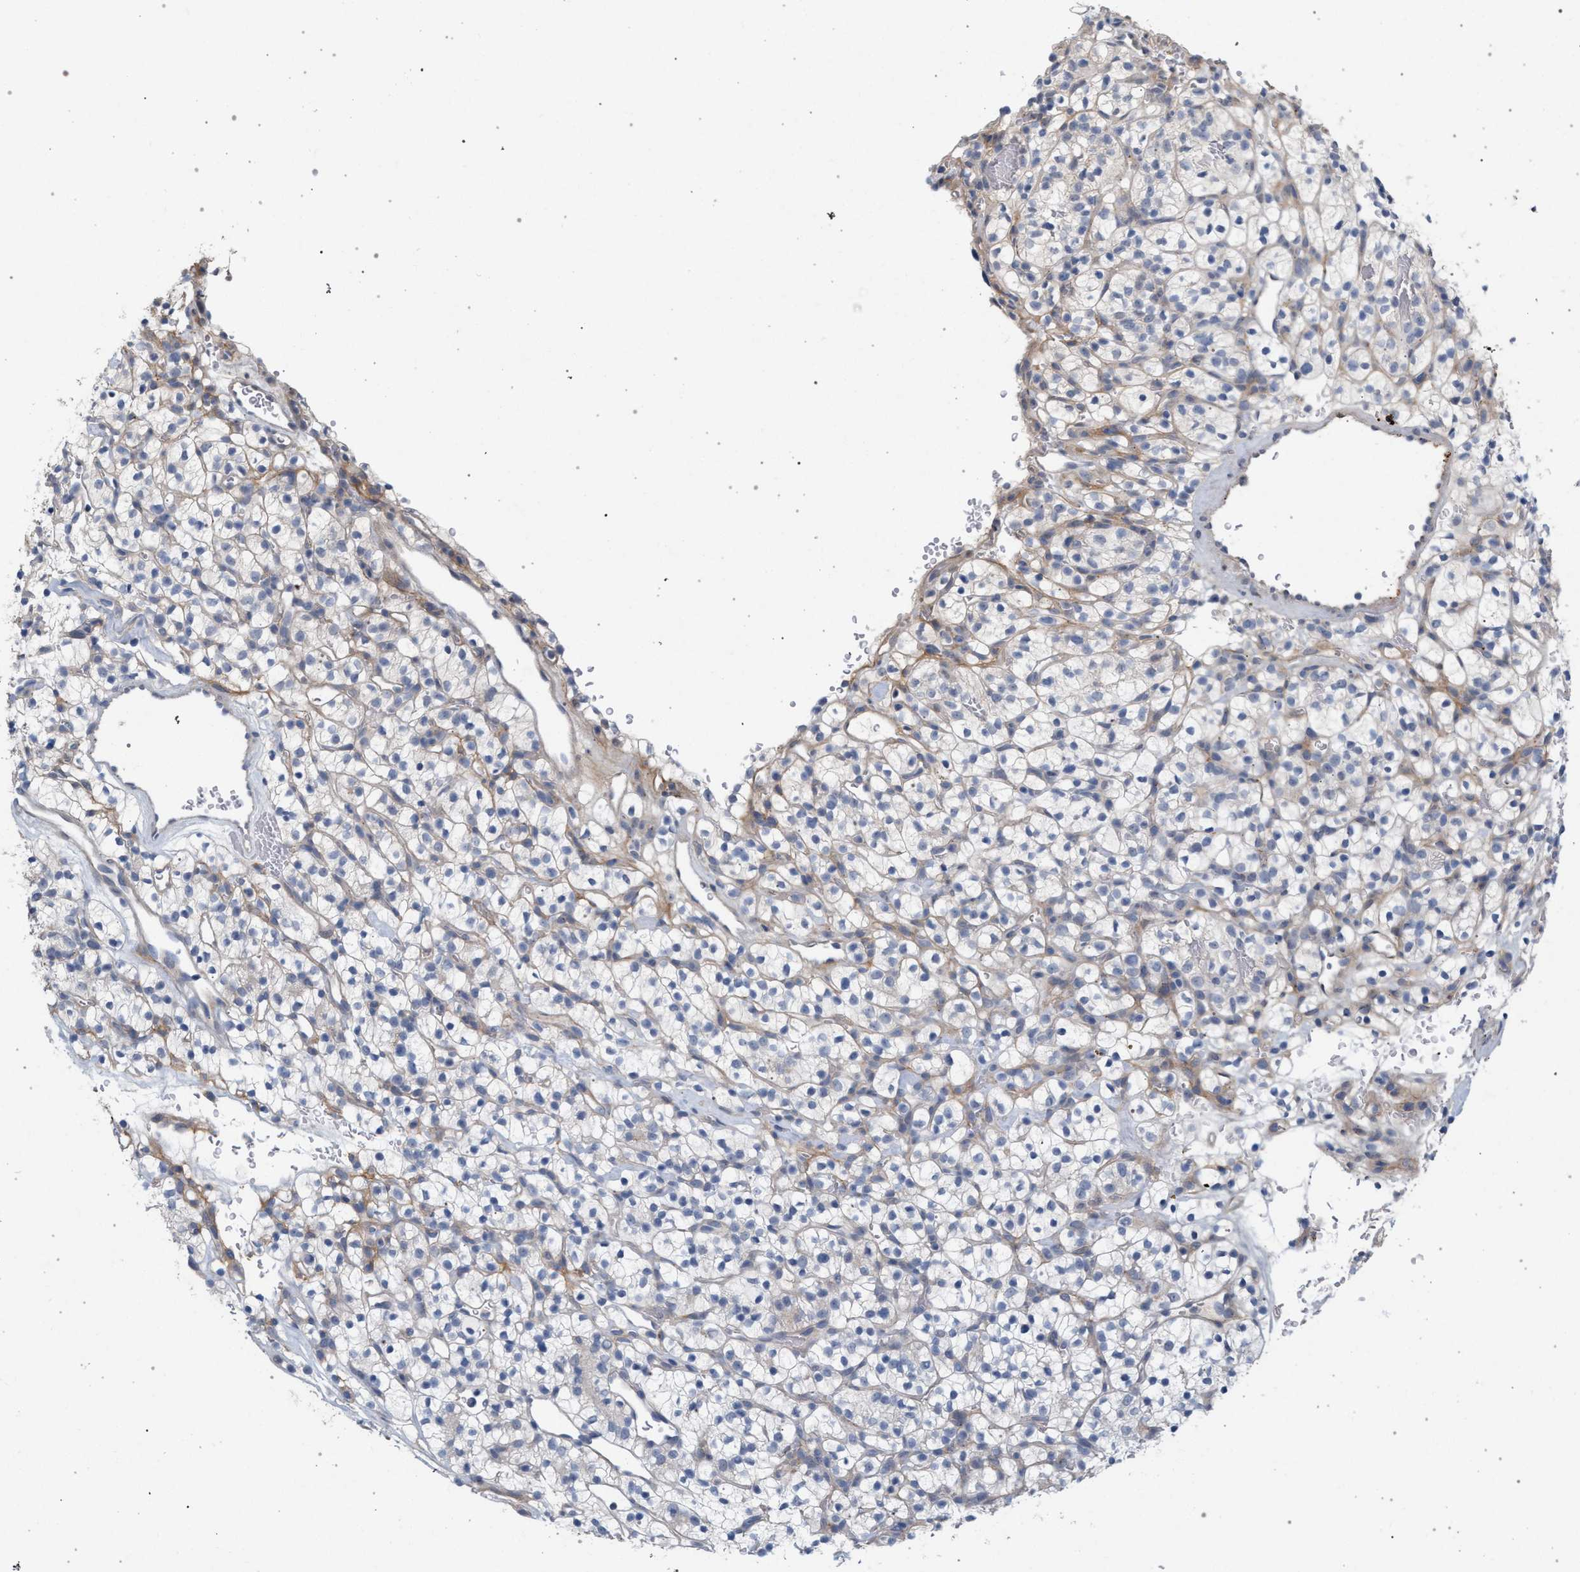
{"staining": {"intensity": "weak", "quantity": "<25%", "location": "cytoplasmic/membranous"}, "tissue": "renal cancer", "cell_type": "Tumor cells", "image_type": "cancer", "snomed": [{"axis": "morphology", "description": "Adenocarcinoma, NOS"}, {"axis": "topography", "description": "Kidney"}], "caption": "This is an immunohistochemistry photomicrograph of renal cancer (adenocarcinoma). There is no expression in tumor cells.", "gene": "MAMDC2", "patient": {"sex": "female", "age": 57}}